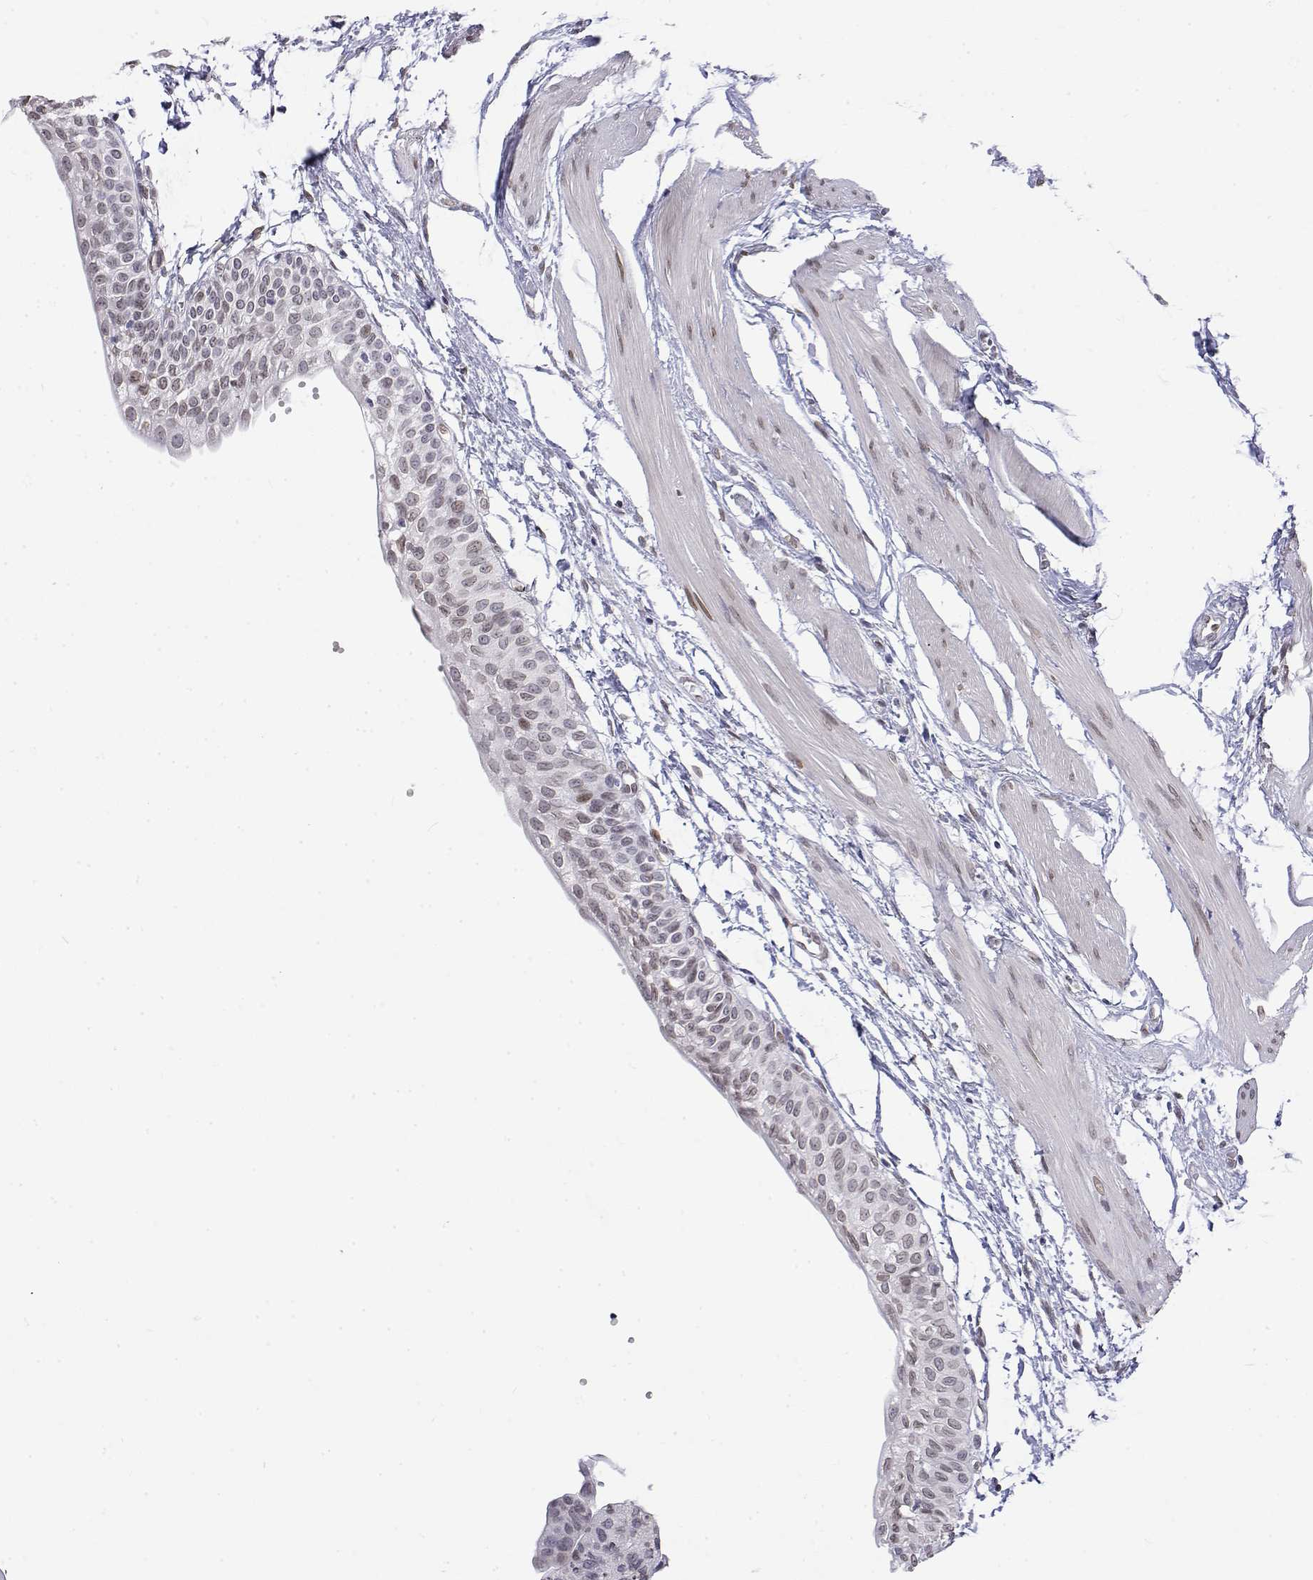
{"staining": {"intensity": "moderate", "quantity": "25%-75%", "location": "nuclear"}, "tissue": "urinary bladder", "cell_type": "Urothelial cells", "image_type": "normal", "snomed": [{"axis": "morphology", "description": "Normal tissue, NOS"}, {"axis": "topography", "description": "Urinary bladder"}, {"axis": "topography", "description": "Peripheral nerve tissue"}], "caption": "Immunohistochemistry micrograph of normal human urinary bladder stained for a protein (brown), which reveals medium levels of moderate nuclear expression in about 25%-75% of urothelial cells.", "gene": "ZNF532", "patient": {"sex": "male", "age": 55}}